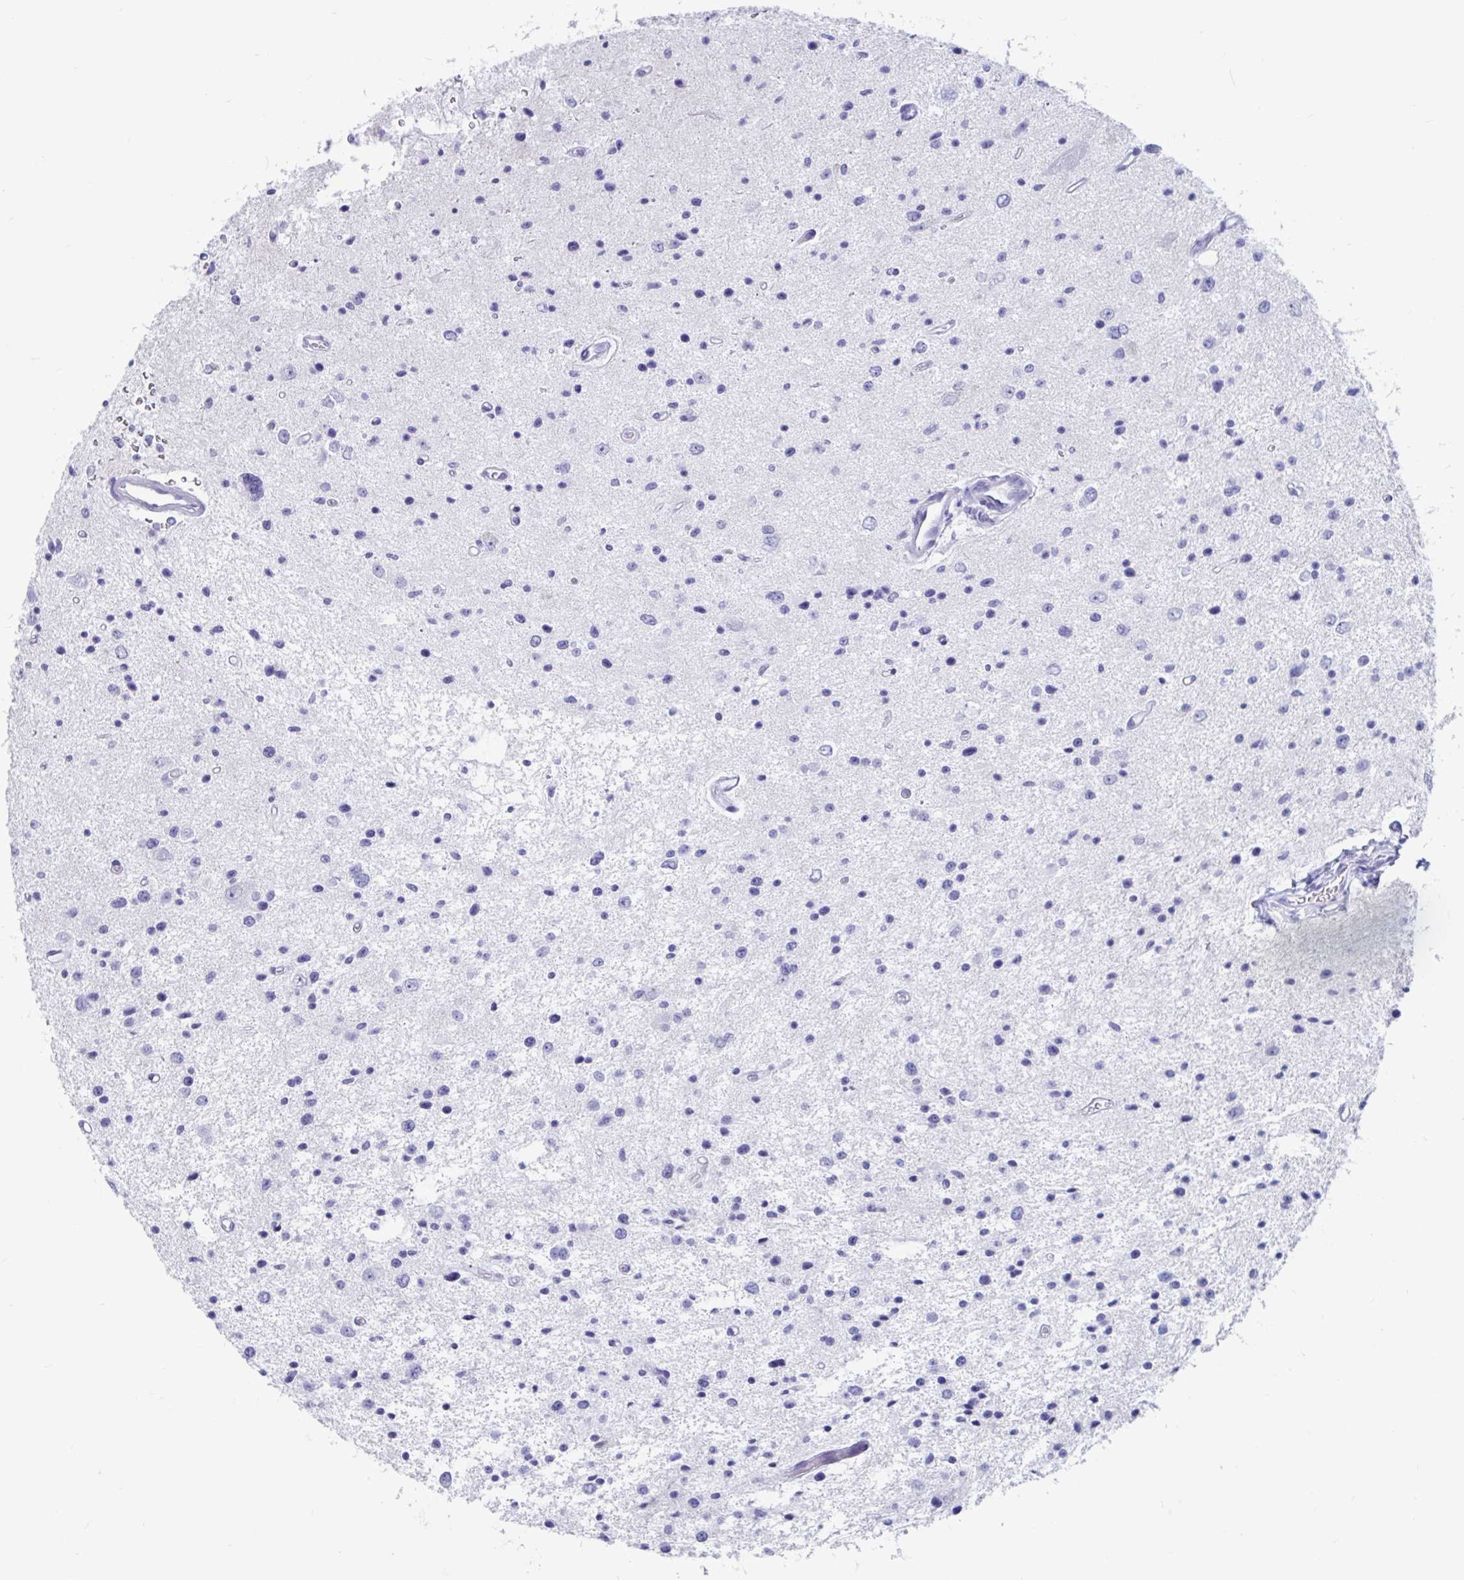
{"staining": {"intensity": "negative", "quantity": "none", "location": "none"}, "tissue": "glioma", "cell_type": "Tumor cells", "image_type": "cancer", "snomed": [{"axis": "morphology", "description": "Glioma, malignant, Low grade"}, {"axis": "topography", "description": "Brain"}], "caption": "High magnification brightfield microscopy of low-grade glioma (malignant) stained with DAB (brown) and counterstained with hematoxylin (blue): tumor cells show no significant expression. (Immunohistochemistry, brightfield microscopy, high magnification).", "gene": "GKN2", "patient": {"sex": "male", "age": 43}}